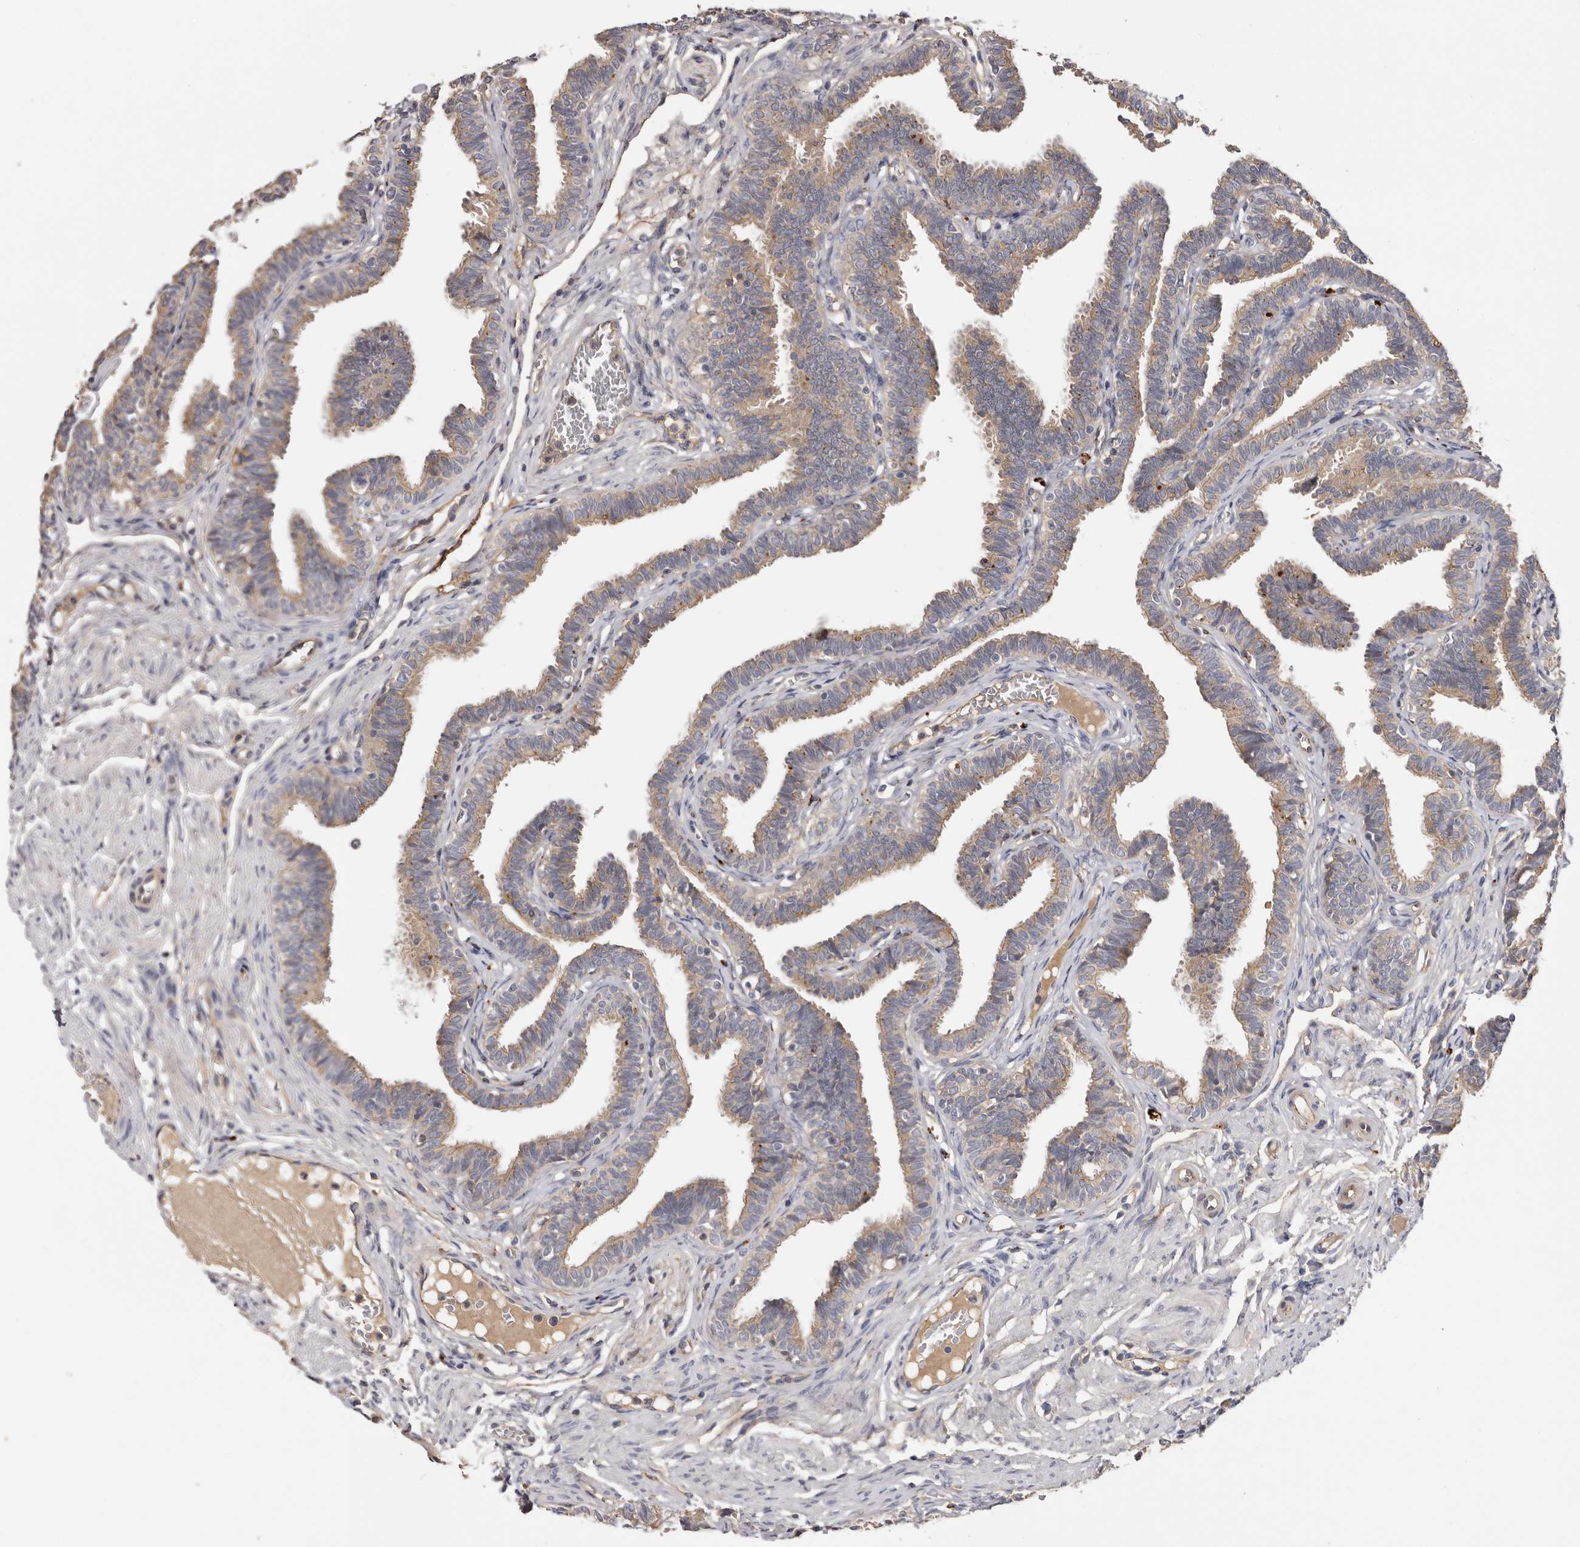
{"staining": {"intensity": "weak", "quantity": "25%-75%", "location": "cytoplasmic/membranous"}, "tissue": "fallopian tube", "cell_type": "Glandular cells", "image_type": "normal", "snomed": [{"axis": "morphology", "description": "Normal tissue, NOS"}, {"axis": "topography", "description": "Fallopian tube"}, {"axis": "topography", "description": "Ovary"}], "caption": "High-magnification brightfield microscopy of benign fallopian tube stained with DAB (brown) and counterstained with hematoxylin (blue). glandular cells exhibit weak cytoplasmic/membranous staining is present in approximately25%-75% of cells.", "gene": "INKA2", "patient": {"sex": "female", "age": 23}}